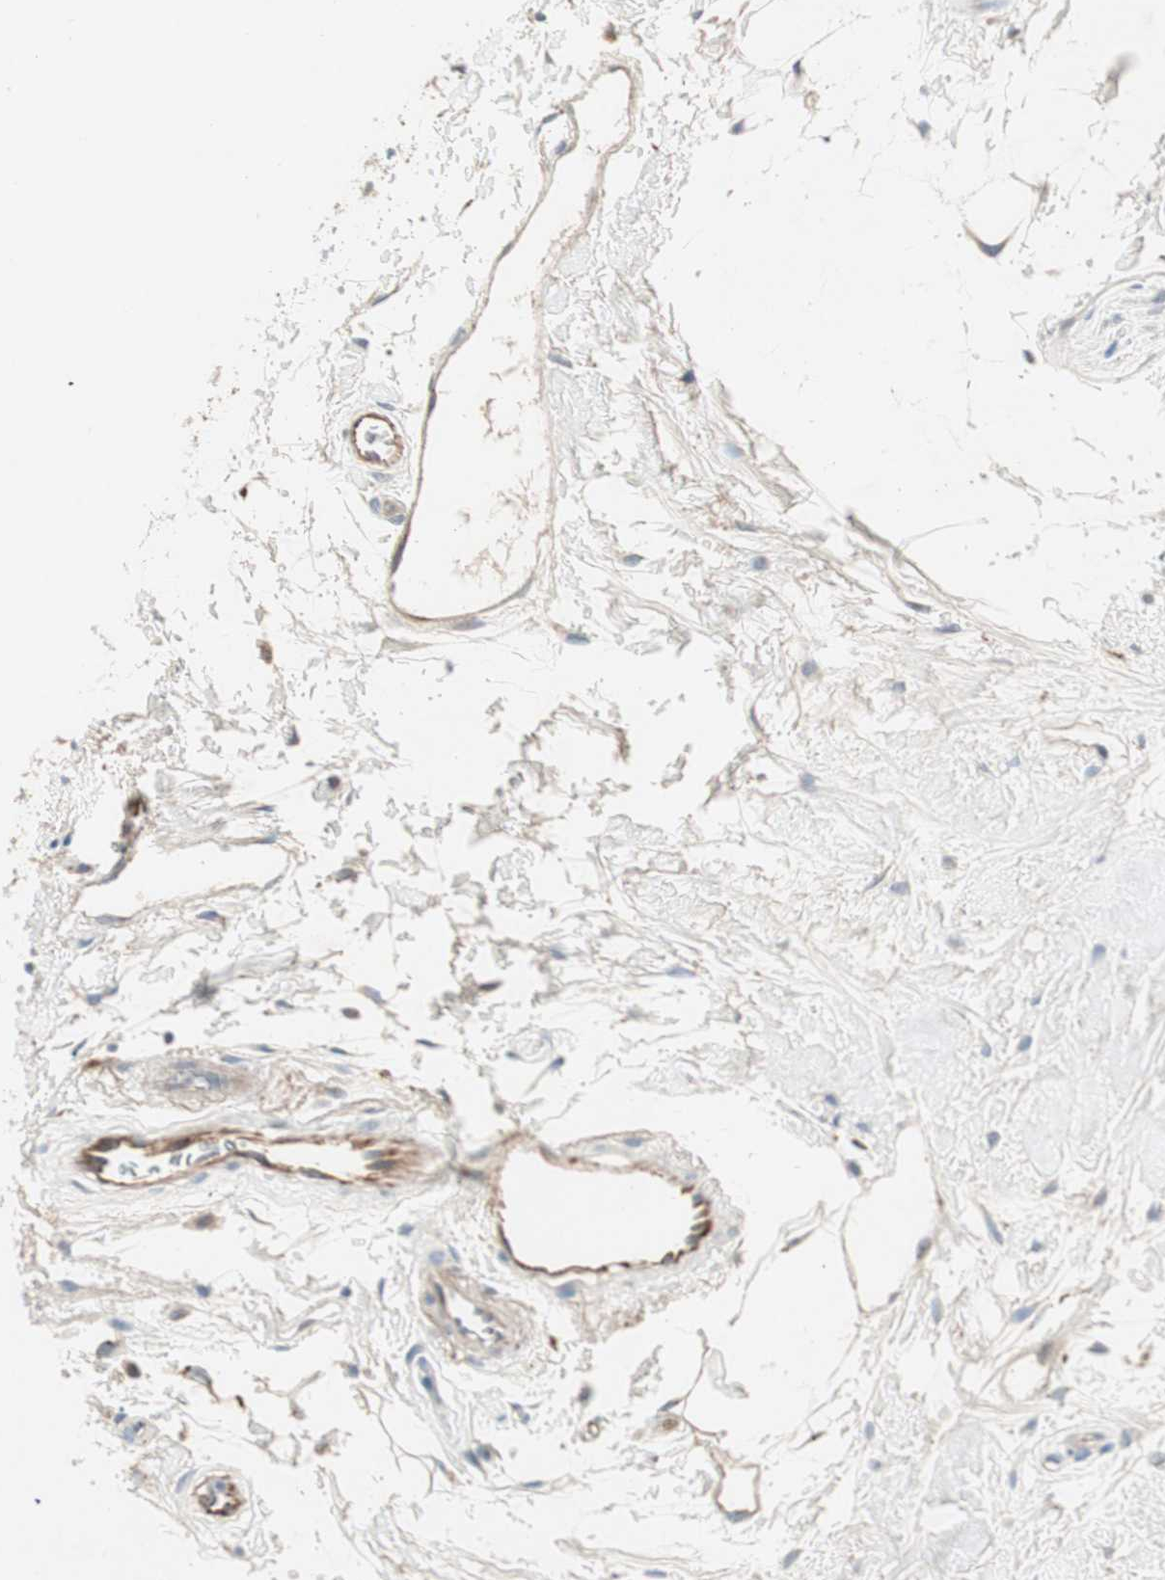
{"staining": {"intensity": "weak", "quantity": "25%-75%", "location": "cytoplasmic/membranous"}, "tissue": "oral mucosa", "cell_type": "Squamous epithelial cells", "image_type": "normal", "snomed": [{"axis": "morphology", "description": "Normal tissue, NOS"}, {"axis": "topography", "description": "Skeletal muscle"}, {"axis": "topography", "description": "Oral tissue"}, {"axis": "topography", "description": "Peripheral nerve tissue"}], "caption": "Weak cytoplasmic/membranous staining is seen in approximately 25%-75% of squamous epithelial cells in normal oral mucosa.", "gene": "FGFR4", "patient": {"sex": "female", "age": 84}}